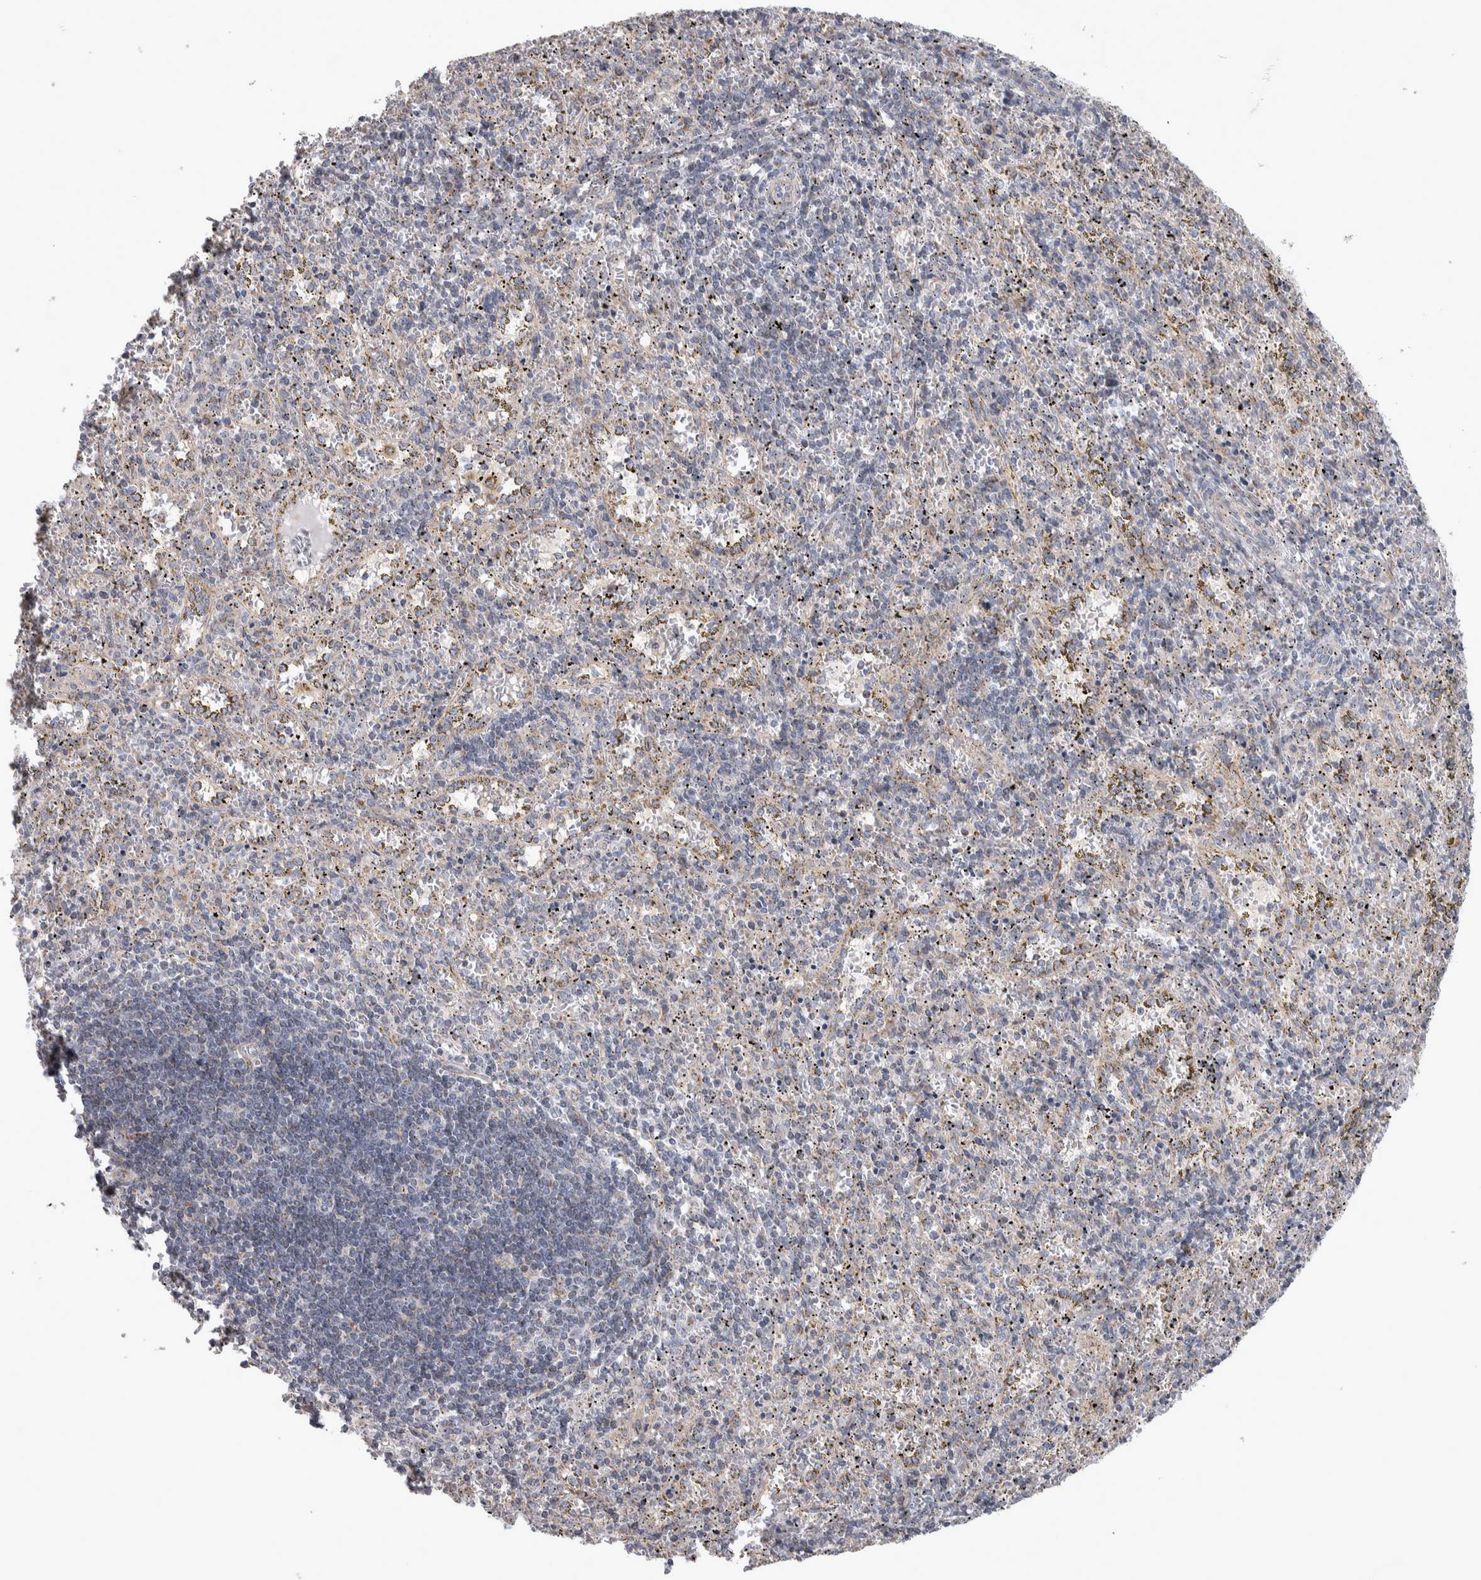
{"staining": {"intensity": "negative", "quantity": "none", "location": "none"}, "tissue": "spleen", "cell_type": "Cells in red pulp", "image_type": "normal", "snomed": [{"axis": "morphology", "description": "Normal tissue, NOS"}, {"axis": "topography", "description": "Spleen"}], "caption": "DAB (3,3'-diaminobenzidine) immunohistochemical staining of benign spleen shows no significant staining in cells in red pulp.", "gene": "SCO1", "patient": {"sex": "male", "age": 11}}